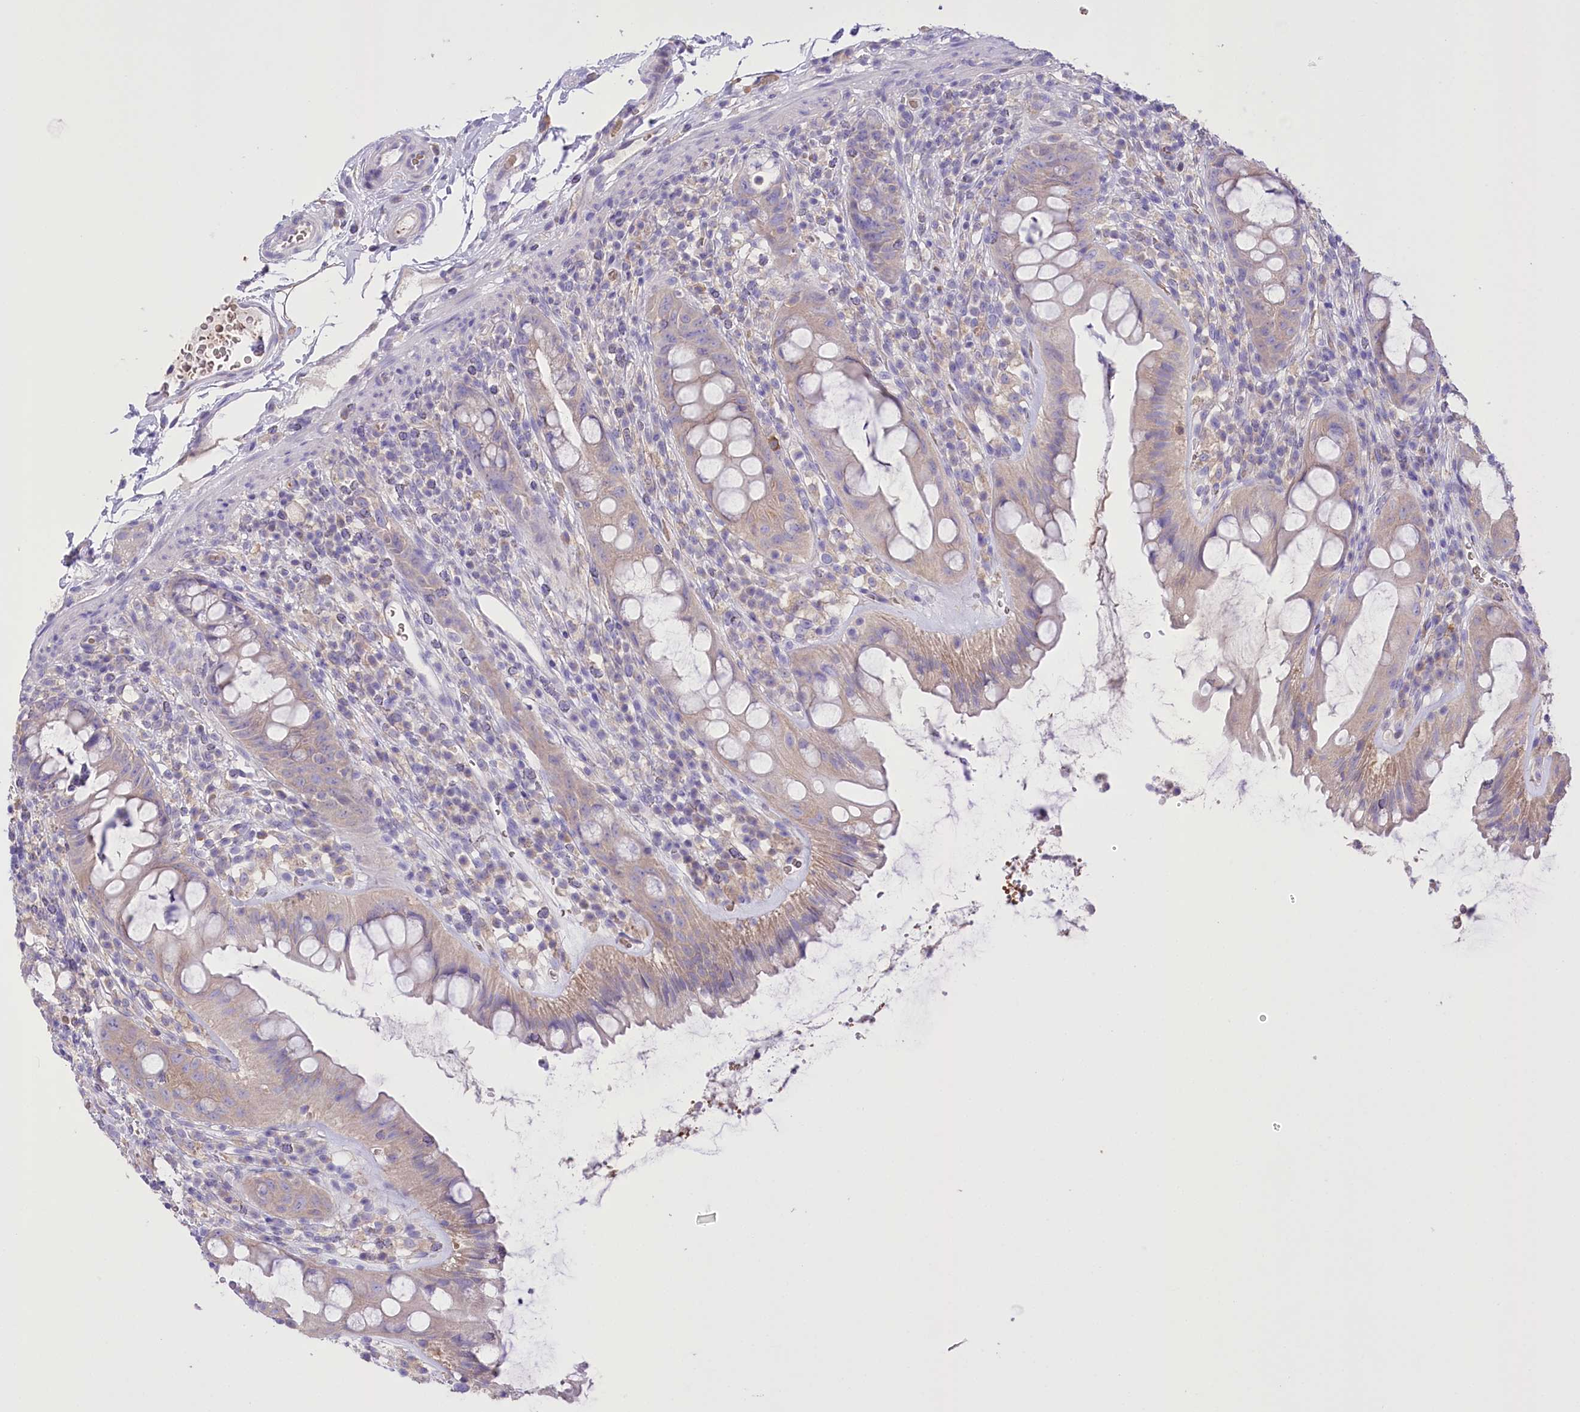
{"staining": {"intensity": "weak", "quantity": "25%-75%", "location": "cytoplasmic/membranous"}, "tissue": "rectum", "cell_type": "Glandular cells", "image_type": "normal", "snomed": [{"axis": "morphology", "description": "Normal tissue, NOS"}, {"axis": "topography", "description": "Rectum"}], "caption": "A histopathology image of rectum stained for a protein shows weak cytoplasmic/membranous brown staining in glandular cells. (Brightfield microscopy of DAB IHC at high magnification).", "gene": "PRSS53", "patient": {"sex": "female", "age": 57}}